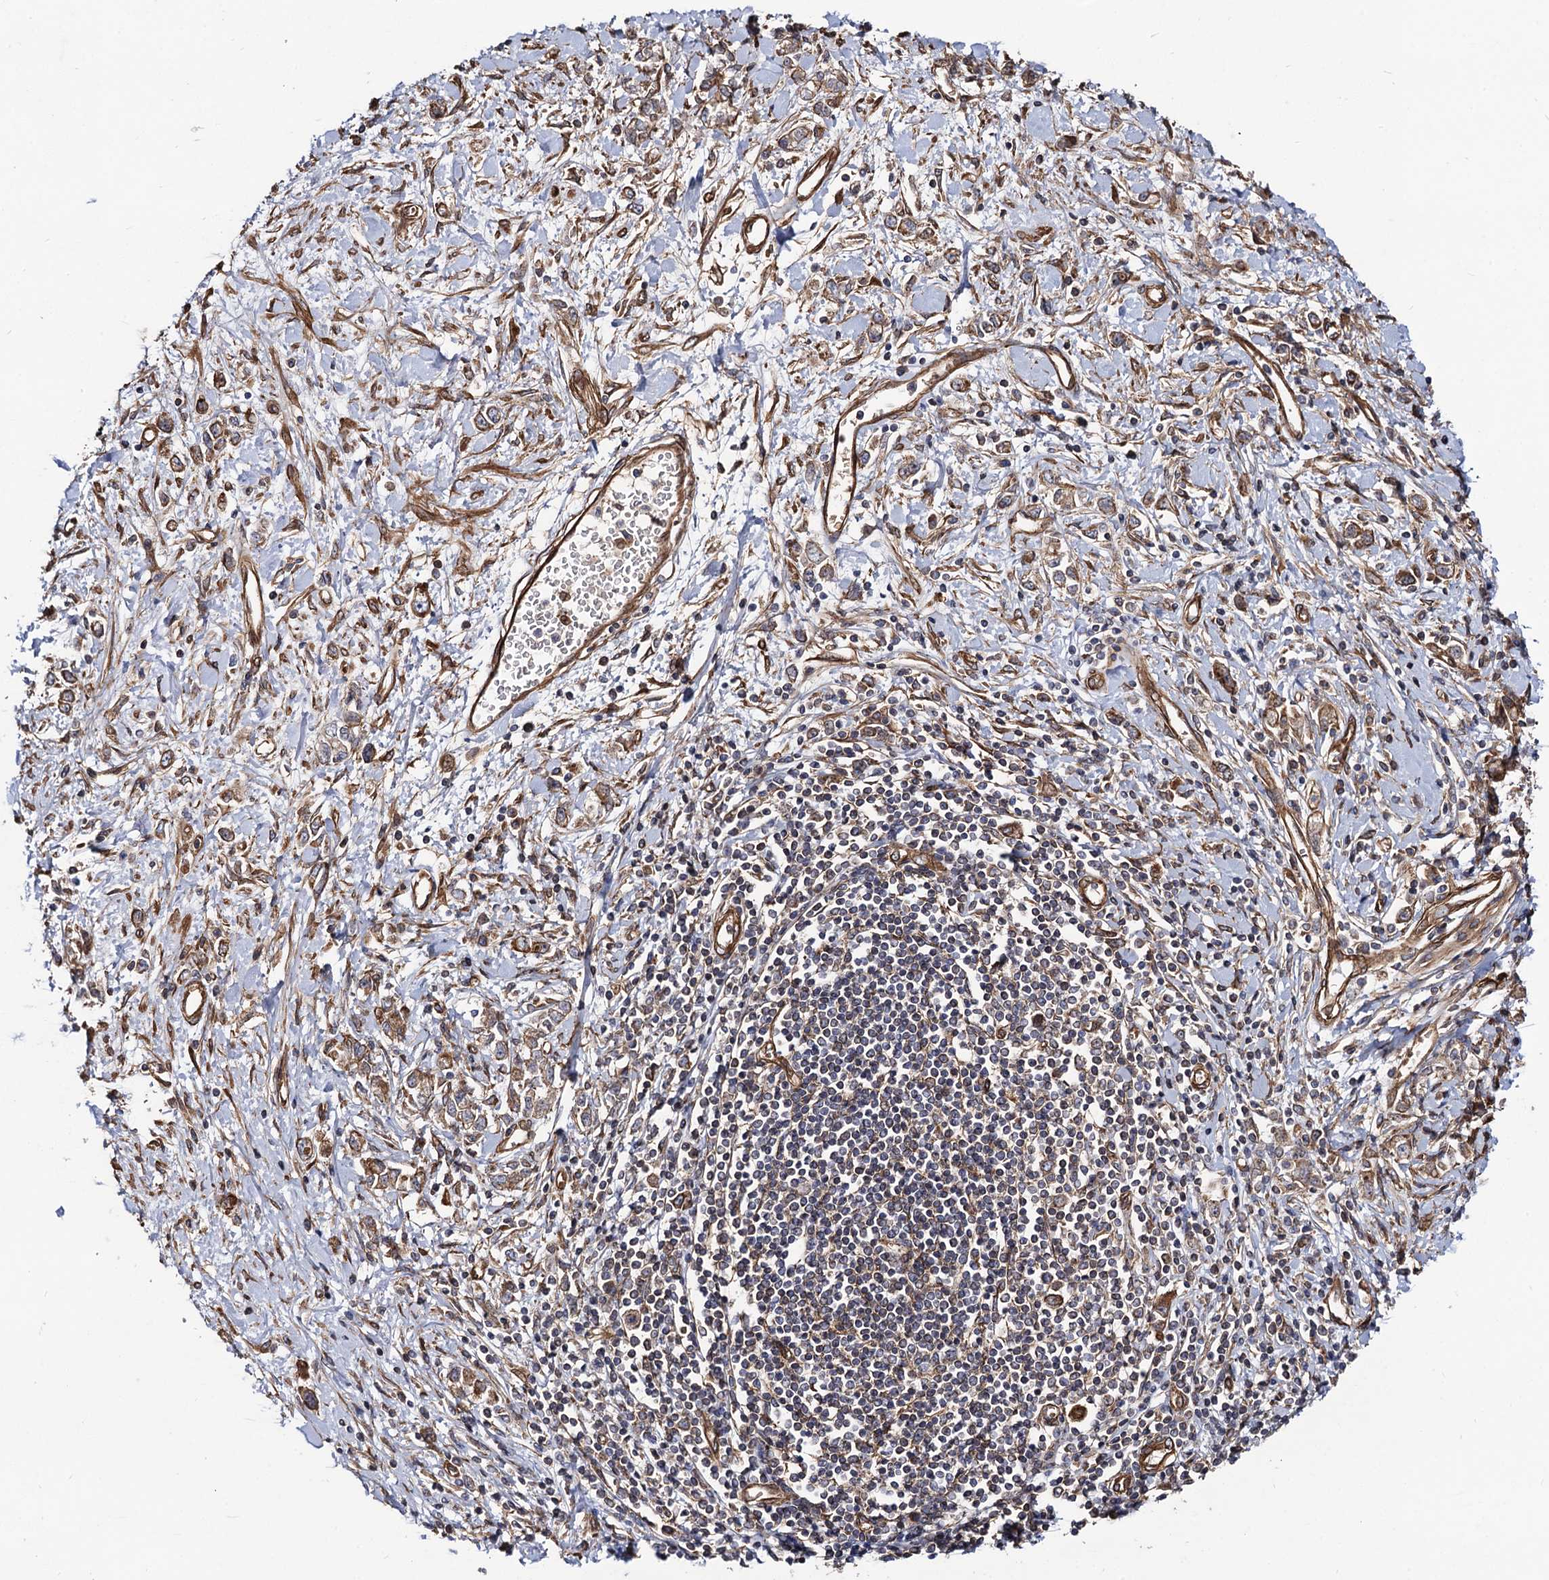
{"staining": {"intensity": "moderate", "quantity": ">75%", "location": "cytoplasmic/membranous"}, "tissue": "stomach cancer", "cell_type": "Tumor cells", "image_type": "cancer", "snomed": [{"axis": "morphology", "description": "Adenocarcinoma, NOS"}, {"axis": "topography", "description": "Stomach"}], "caption": "Protein expression analysis of stomach cancer displays moderate cytoplasmic/membranous positivity in about >75% of tumor cells.", "gene": "CIP2A", "patient": {"sex": "female", "age": 76}}